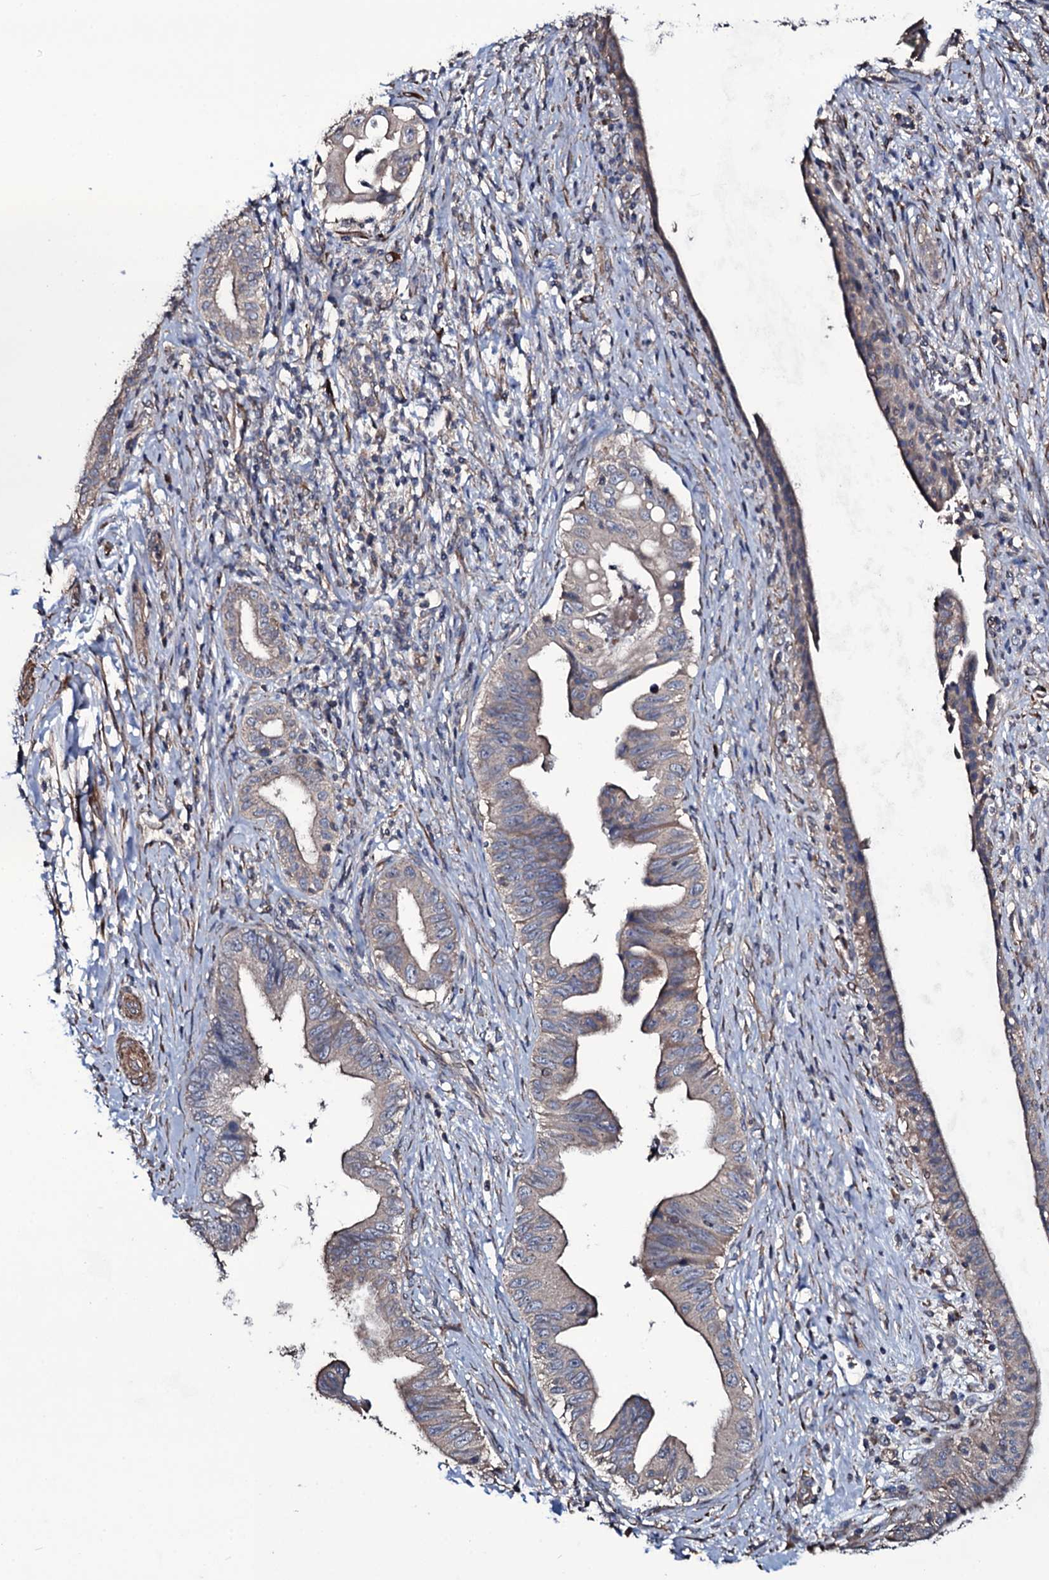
{"staining": {"intensity": "moderate", "quantity": "25%-75%", "location": "cytoplasmic/membranous"}, "tissue": "pancreatic cancer", "cell_type": "Tumor cells", "image_type": "cancer", "snomed": [{"axis": "morphology", "description": "Adenocarcinoma, NOS"}, {"axis": "topography", "description": "Pancreas"}], "caption": "A medium amount of moderate cytoplasmic/membranous positivity is appreciated in about 25%-75% of tumor cells in pancreatic cancer tissue.", "gene": "WIPF3", "patient": {"sex": "female", "age": 55}}